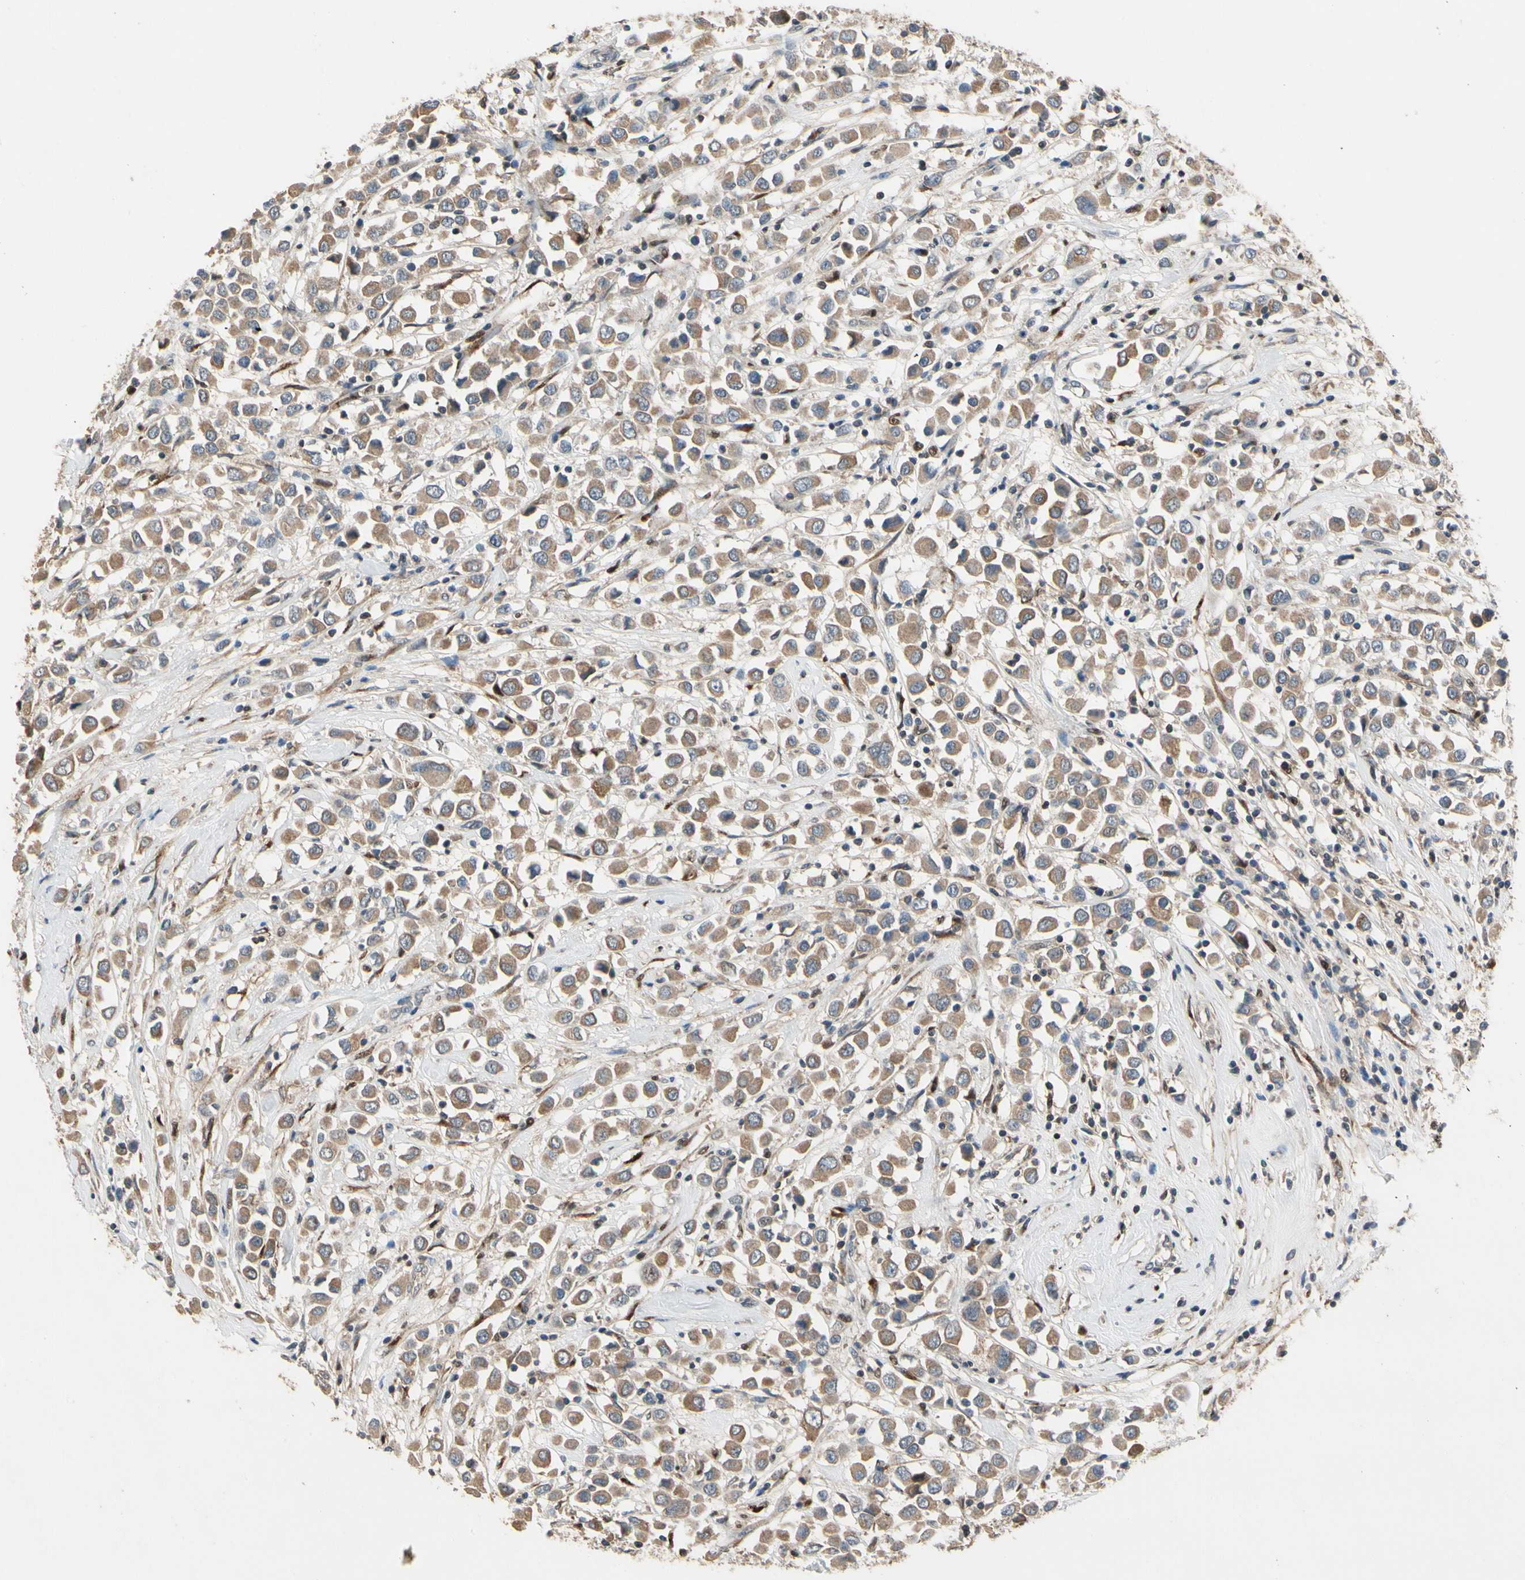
{"staining": {"intensity": "moderate", "quantity": ">75%", "location": "cytoplasmic/membranous"}, "tissue": "breast cancer", "cell_type": "Tumor cells", "image_type": "cancer", "snomed": [{"axis": "morphology", "description": "Duct carcinoma"}, {"axis": "topography", "description": "Breast"}], "caption": "Breast cancer (infiltrating ductal carcinoma) stained with a protein marker shows moderate staining in tumor cells.", "gene": "CGREF1", "patient": {"sex": "female", "age": 61}}